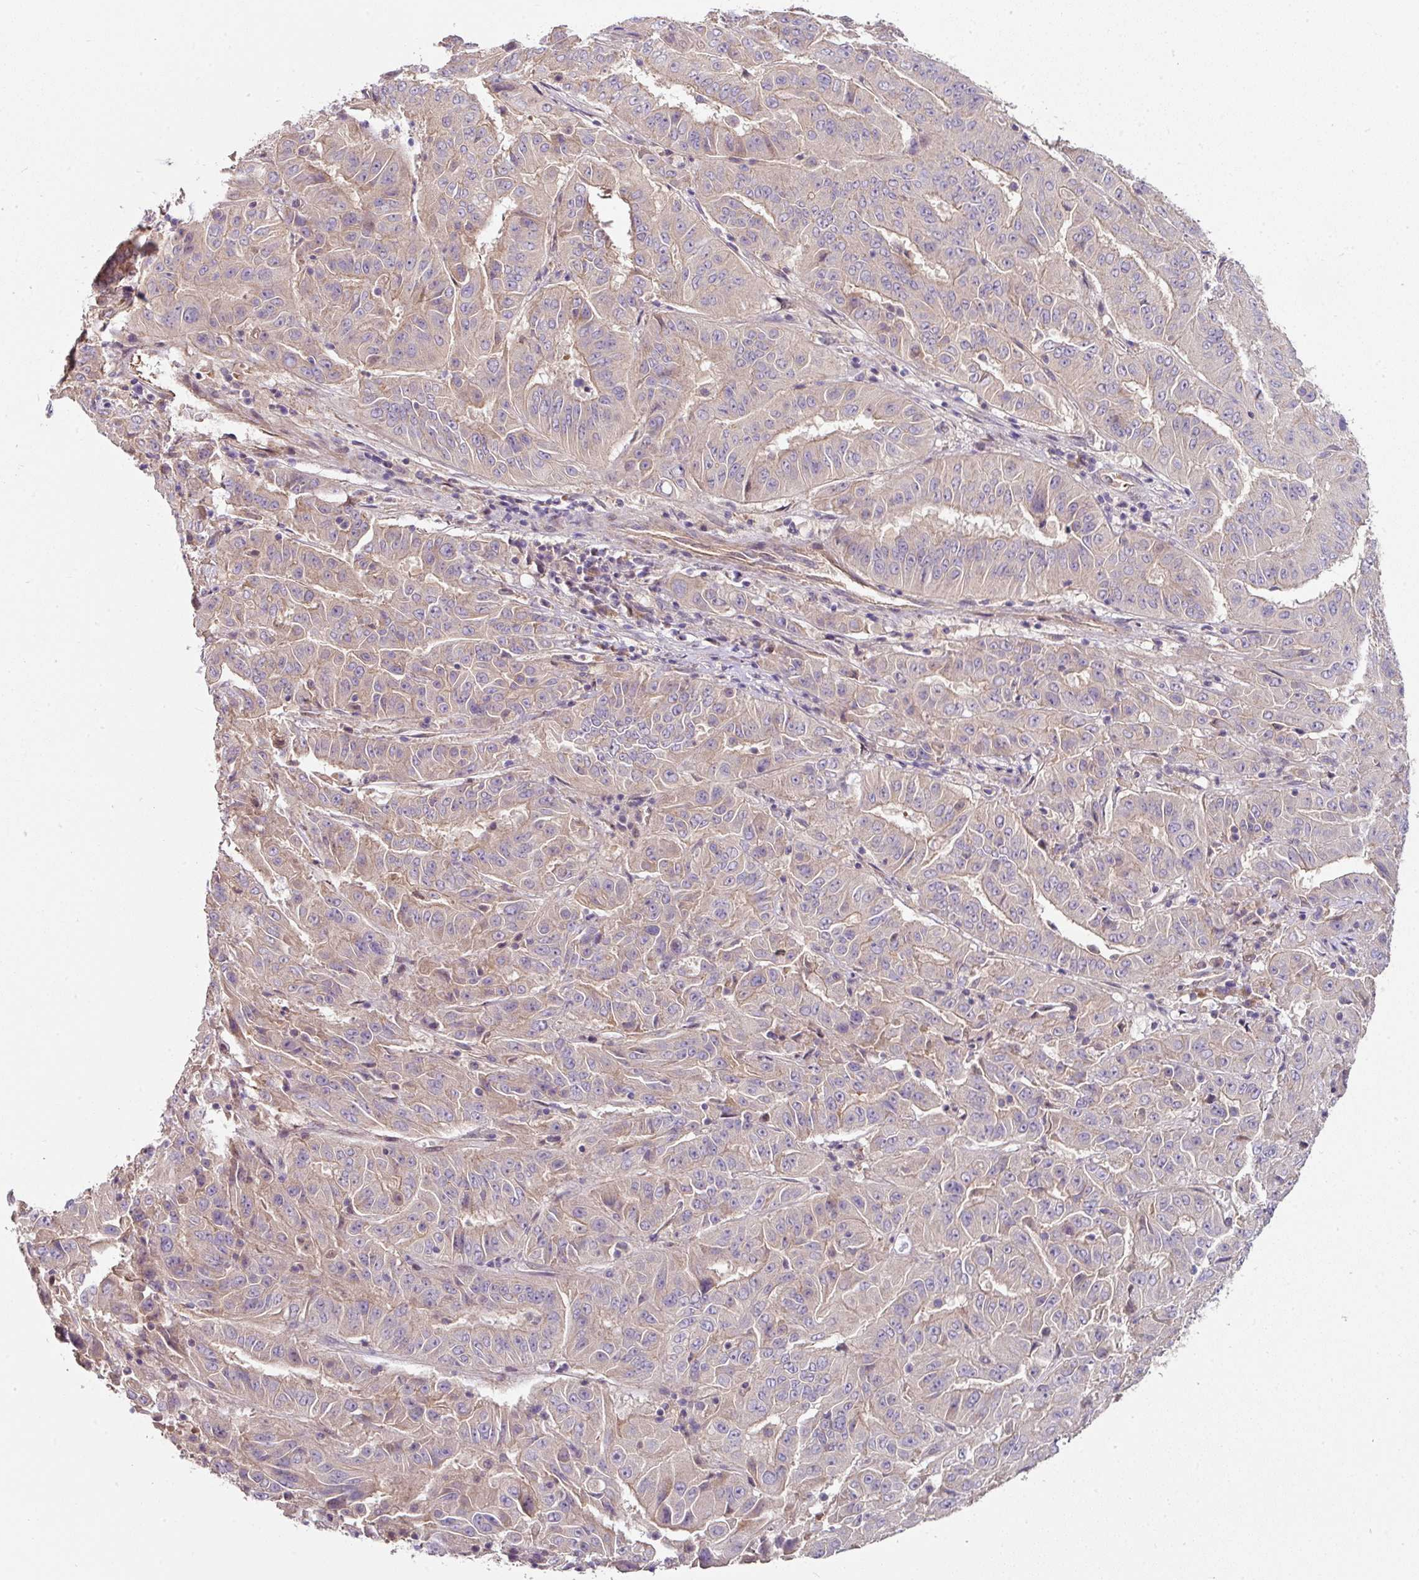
{"staining": {"intensity": "negative", "quantity": "none", "location": "none"}, "tissue": "pancreatic cancer", "cell_type": "Tumor cells", "image_type": "cancer", "snomed": [{"axis": "morphology", "description": "Adenocarcinoma, NOS"}, {"axis": "topography", "description": "Pancreas"}], "caption": "Tumor cells are negative for brown protein staining in pancreatic cancer (adenocarcinoma).", "gene": "C4orf48", "patient": {"sex": "male", "age": 63}}